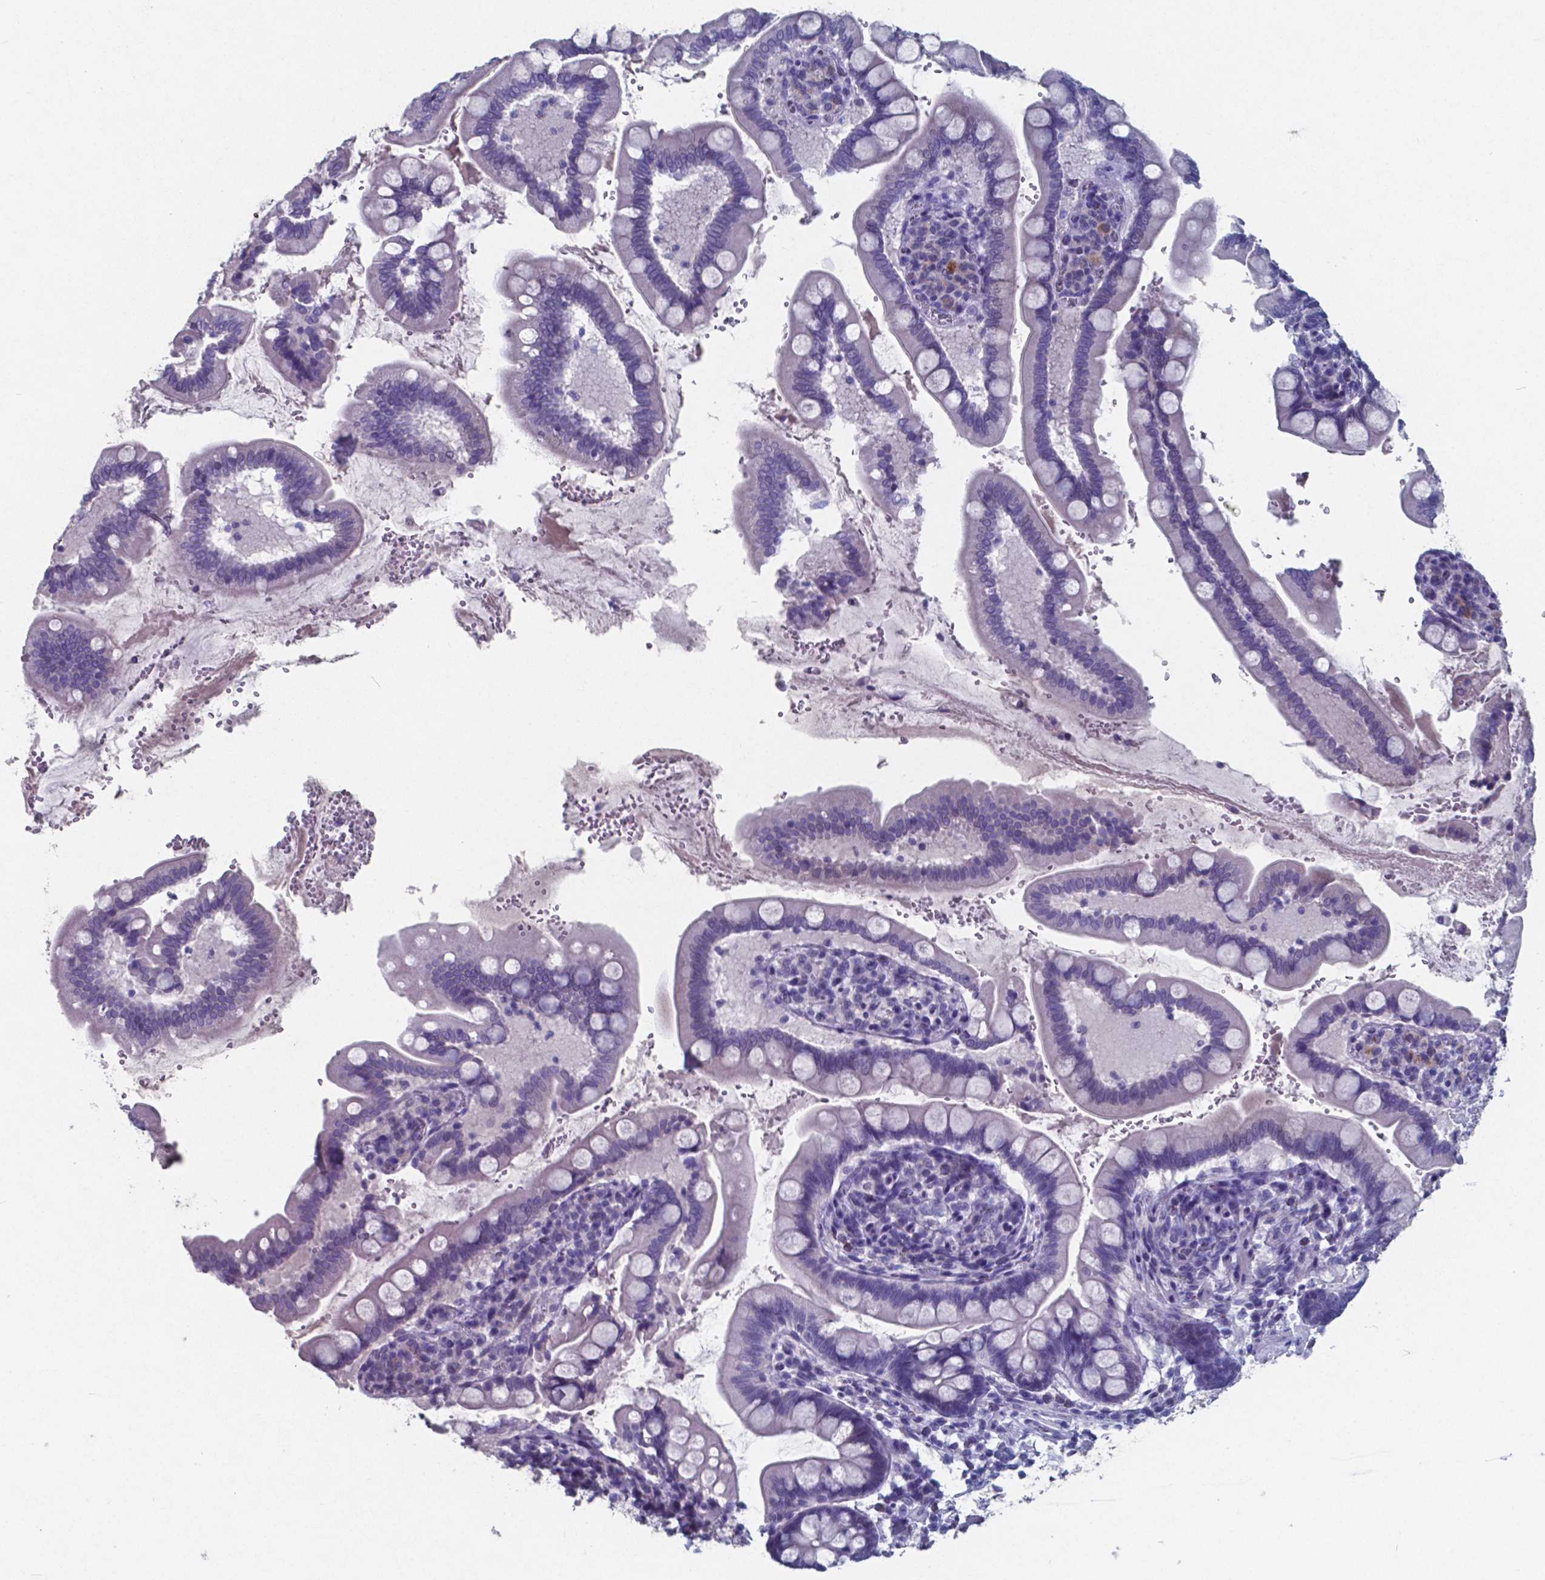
{"staining": {"intensity": "negative", "quantity": "none", "location": "none"}, "tissue": "small intestine", "cell_type": "Glandular cells", "image_type": "normal", "snomed": [{"axis": "morphology", "description": "Normal tissue, NOS"}, {"axis": "topography", "description": "Small intestine"}], "caption": "This histopathology image is of unremarkable small intestine stained with immunohistochemistry to label a protein in brown with the nuclei are counter-stained blue. There is no positivity in glandular cells. (DAB (3,3'-diaminobenzidine) IHC with hematoxylin counter stain).", "gene": "TTR", "patient": {"sex": "female", "age": 56}}